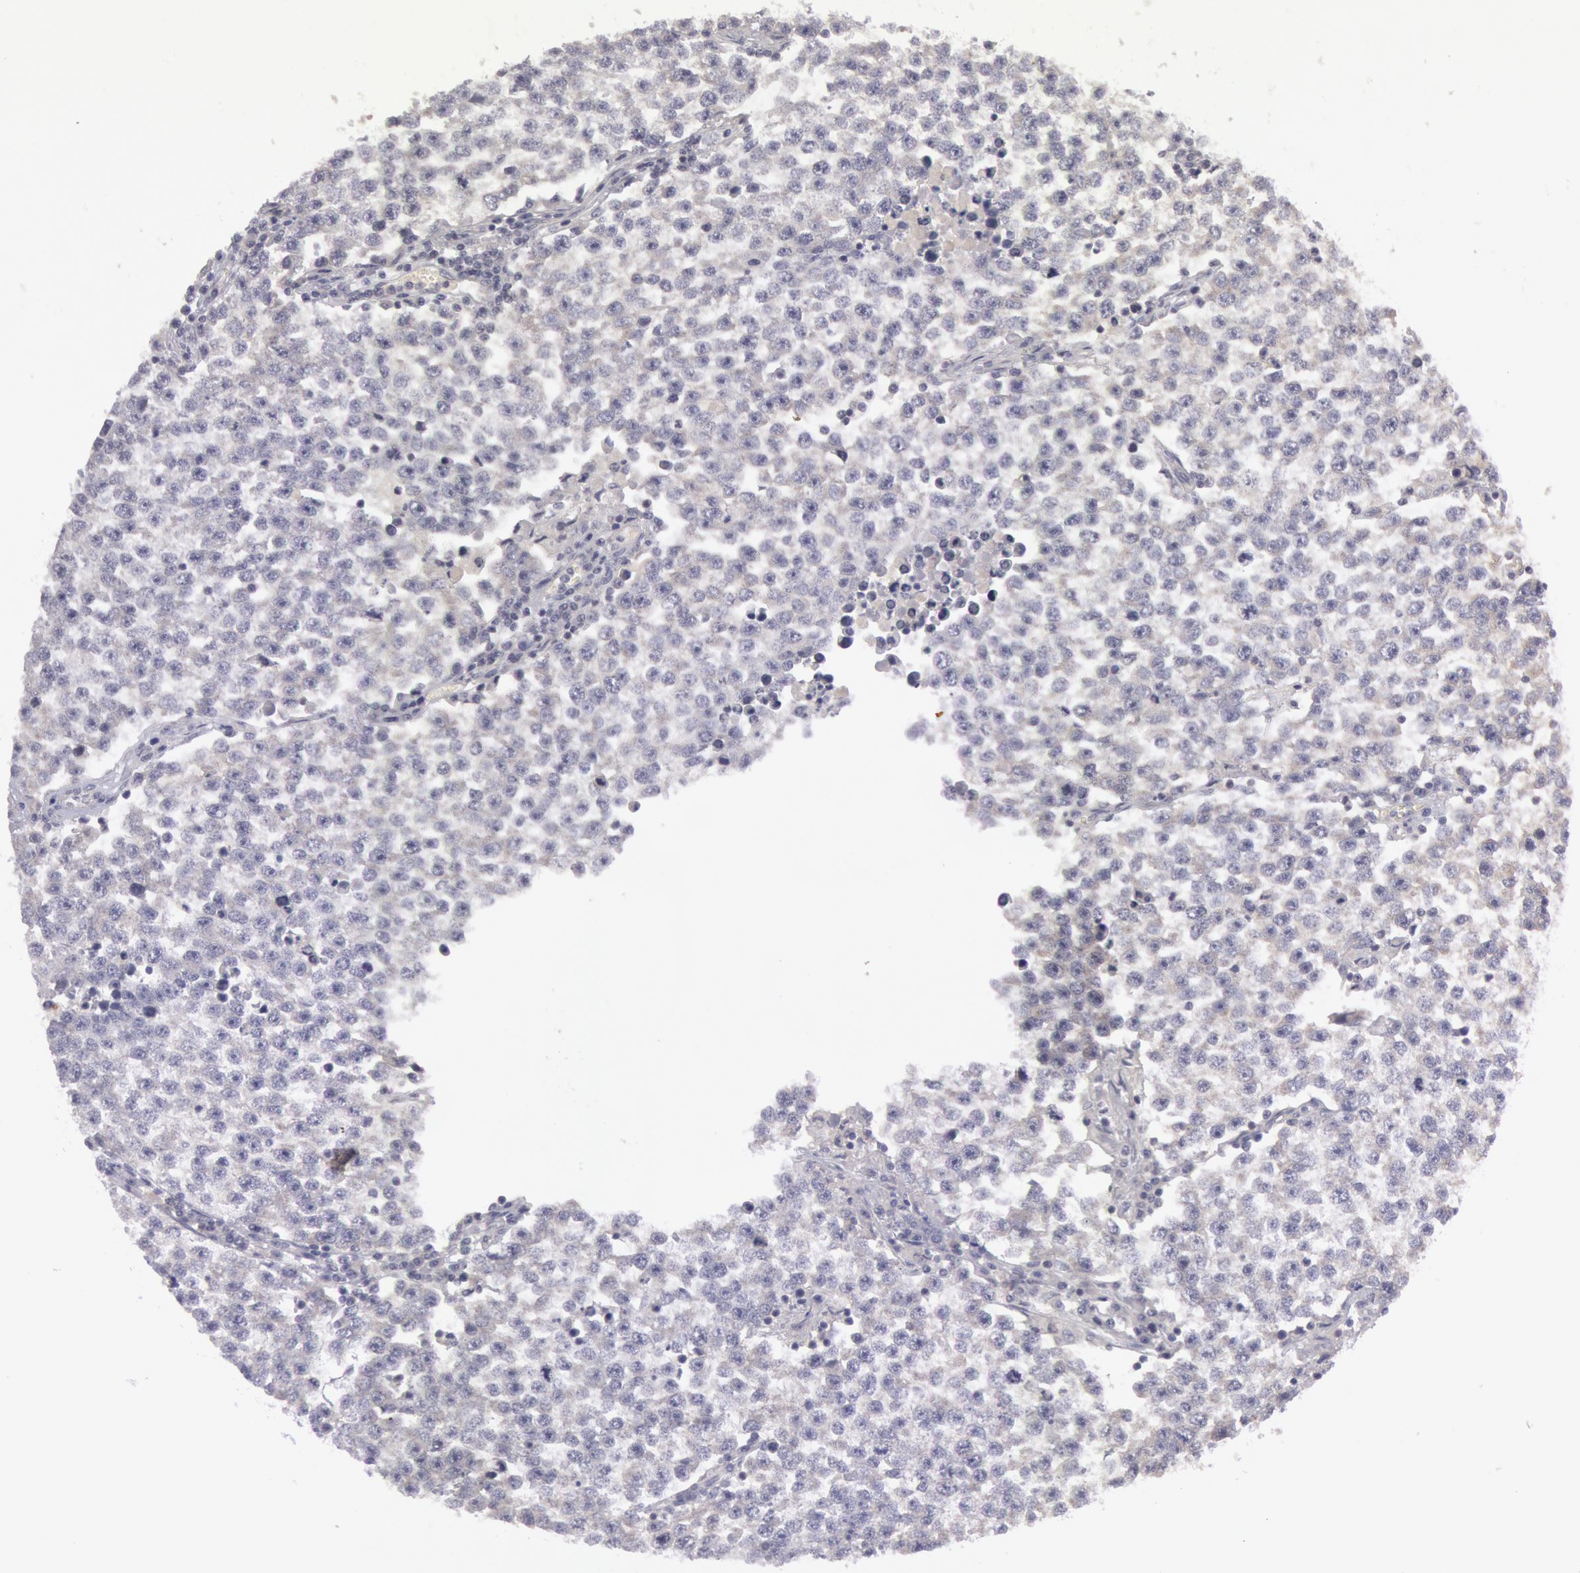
{"staining": {"intensity": "negative", "quantity": "none", "location": "none"}, "tissue": "testis cancer", "cell_type": "Tumor cells", "image_type": "cancer", "snomed": [{"axis": "morphology", "description": "Seminoma, NOS"}, {"axis": "topography", "description": "Testis"}], "caption": "A histopathology image of testis cancer (seminoma) stained for a protein shows no brown staining in tumor cells.", "gene": "IKBKB", "patient": {"sex": "male", "age": 36}}